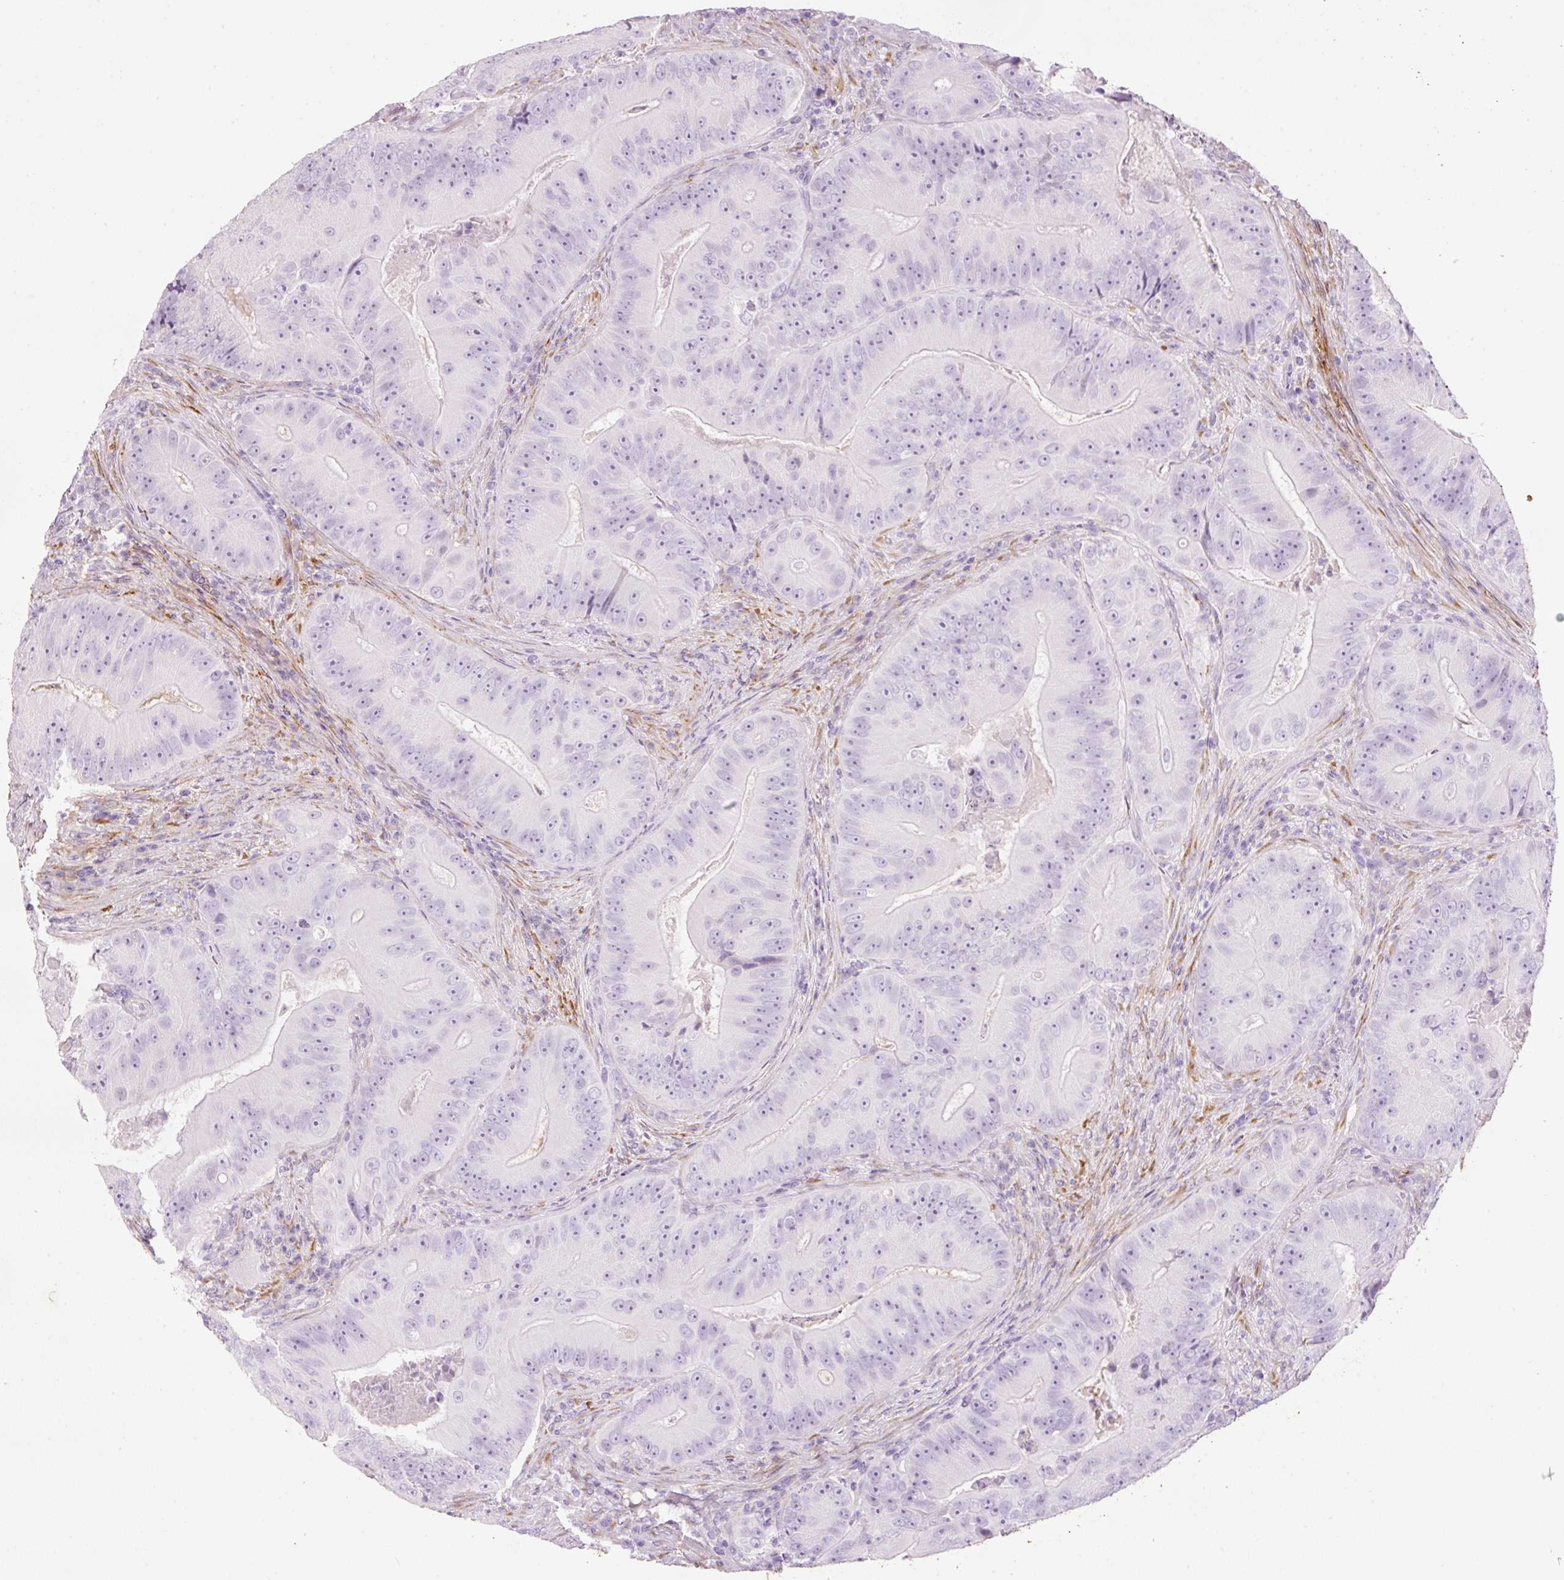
{"staining": {"intensity": "negative", "quantity": "none", "location": "none"}, "tissue": "colorectal cancer", "cell_type": "Tumor cells", "image_type": "cancer", "snomed": [{"axis": "morphology", "description": "Adenocarcinoma, NOS"}, {"axis": "topography", "description": "Colon"}], "caption": "Immunohistochemical staining of colorectal cancer (adenocarcinoma) shows no significant staining in tumor cells.", "gene": "MFAP4", "patient": {"sex": "female", "age": 86}}